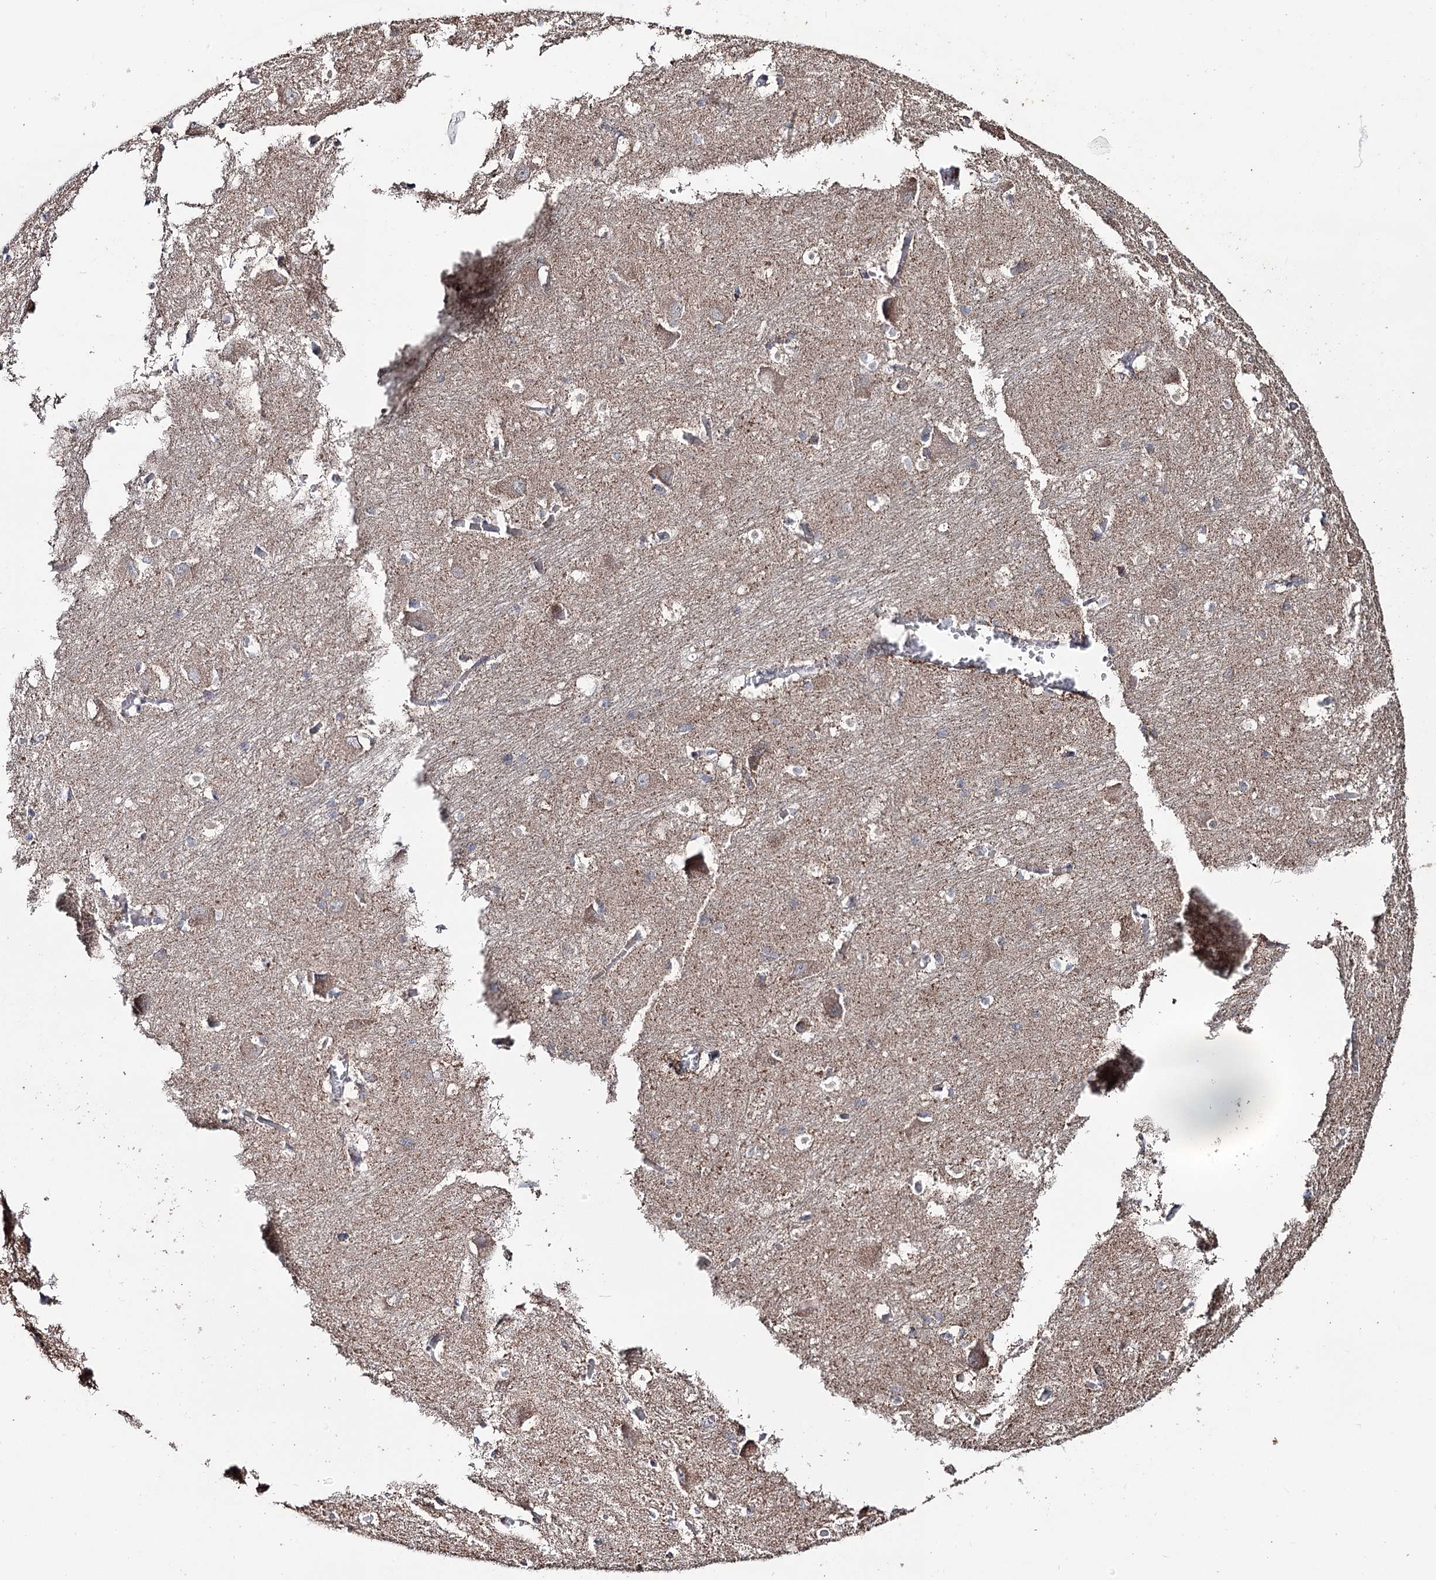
{"staining": {"intensity": "negative", "quantity": "none", "location": "none"}, "tissue": "caudate", "cell_type": "Glial cells", "image_type": "normal", "snomed": [{"axis": "morphology", "description": "Normal tissue, NOS"}, {"axis": "topography", "description": "Lateral ventricle wall"}], "caption": "High power microscopy micrograph of an immunohistochemistry (IHC) micrograph of unremarkable caudate, revealing no significant expression in glial cells.", "gene": "RUFY4", "patient": {"sex": "male", "age": 37}}